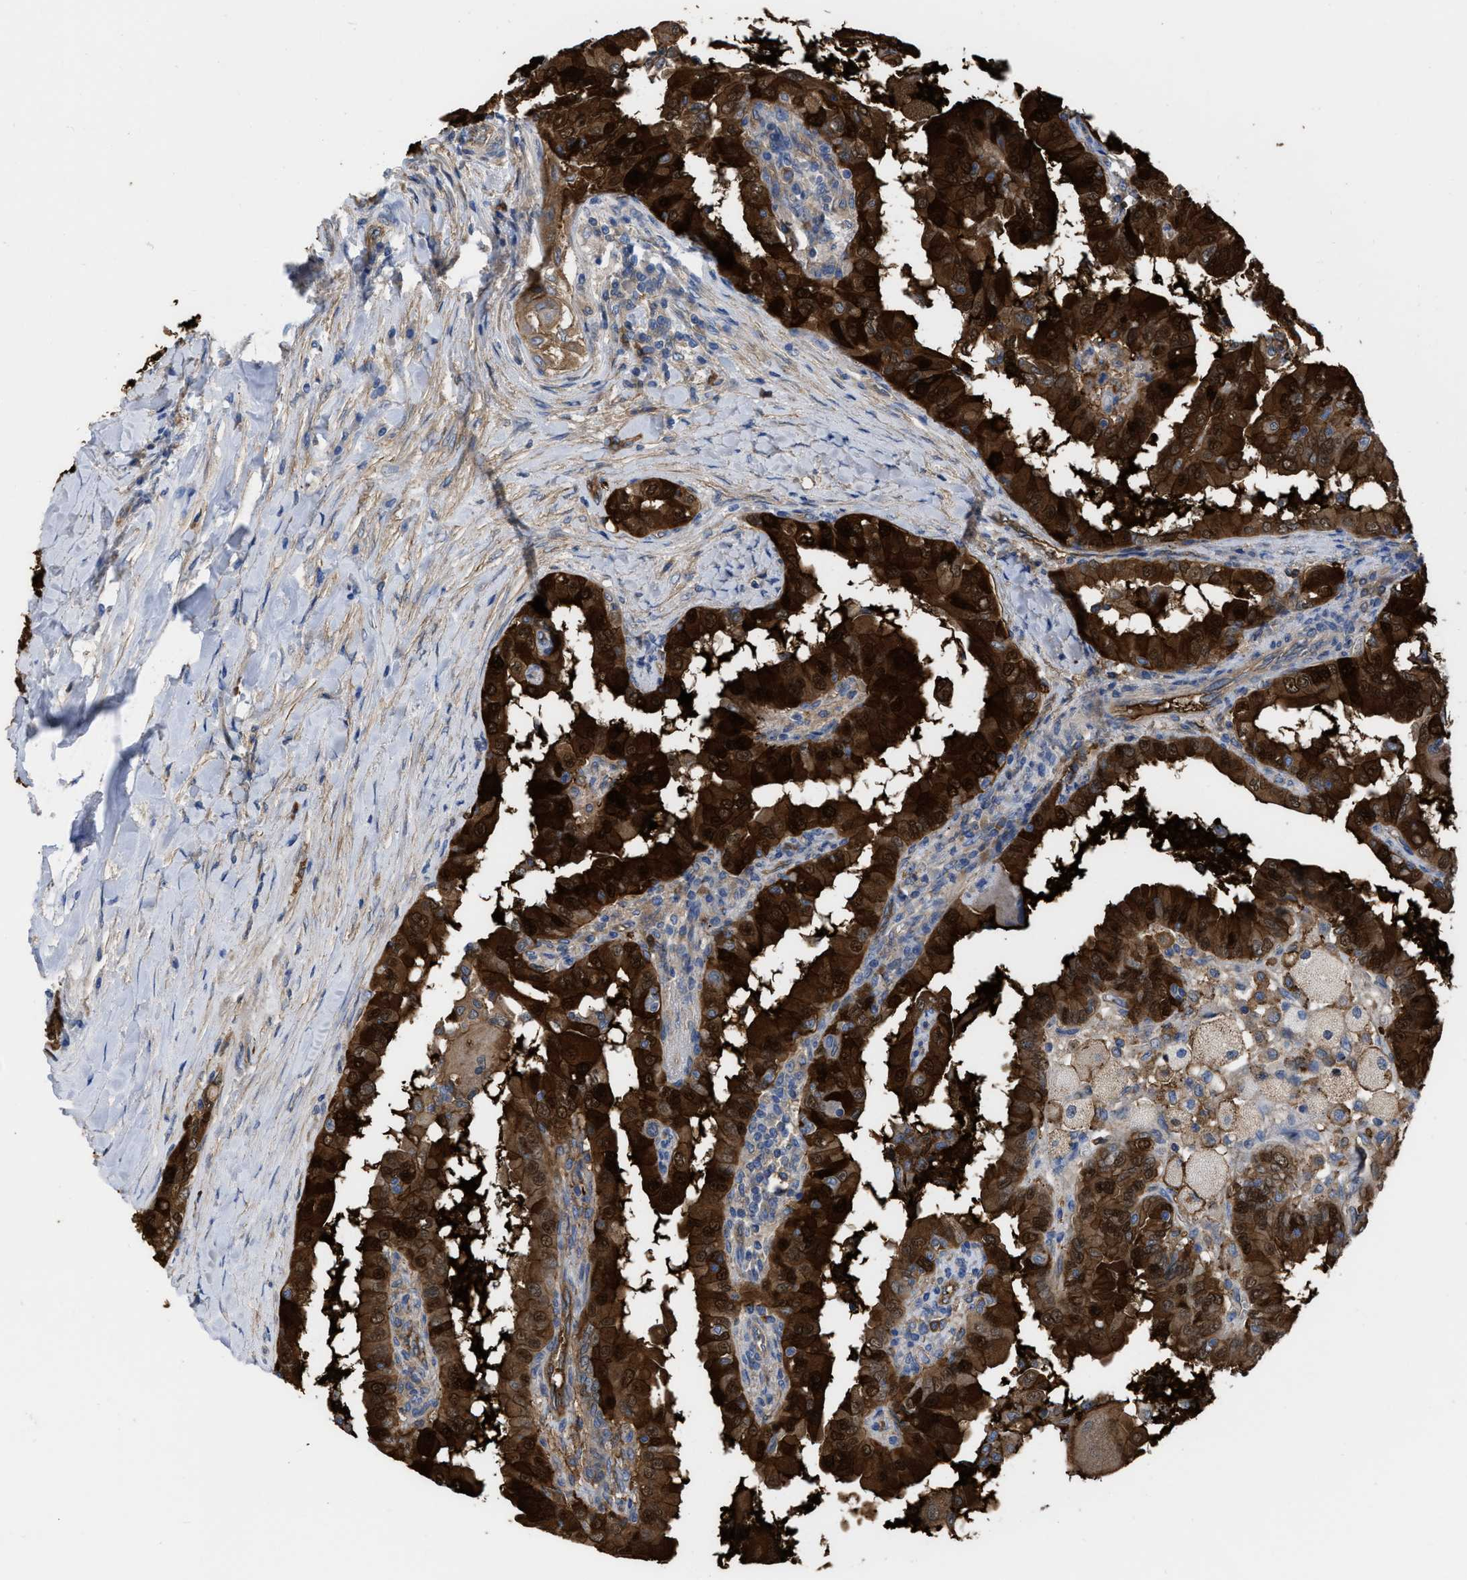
{"staining": {"intensity": "strong", "quantity": ">75%", "location": "cytoplasmic/membranous,nuclear"}, "tissue": "thyroid cancer", "cell_type": "Tumor cells", "image_type": "cancer", "snomed": [{"axis": "morphology", "description": "Papillary adenocarcinoma, NOS"}, {"axis": "topography", "description": "Thyroid gland"}], "caption": "The photomicrograph reveals a brown stain indicating the presence of a protein in the cytoplasmic/membranous and nuclear of tumor cells in papillary adenocarcinoma (thyroid).", "gene": "TRIOBP", "patient": {"sex": "male", "age": 33}}